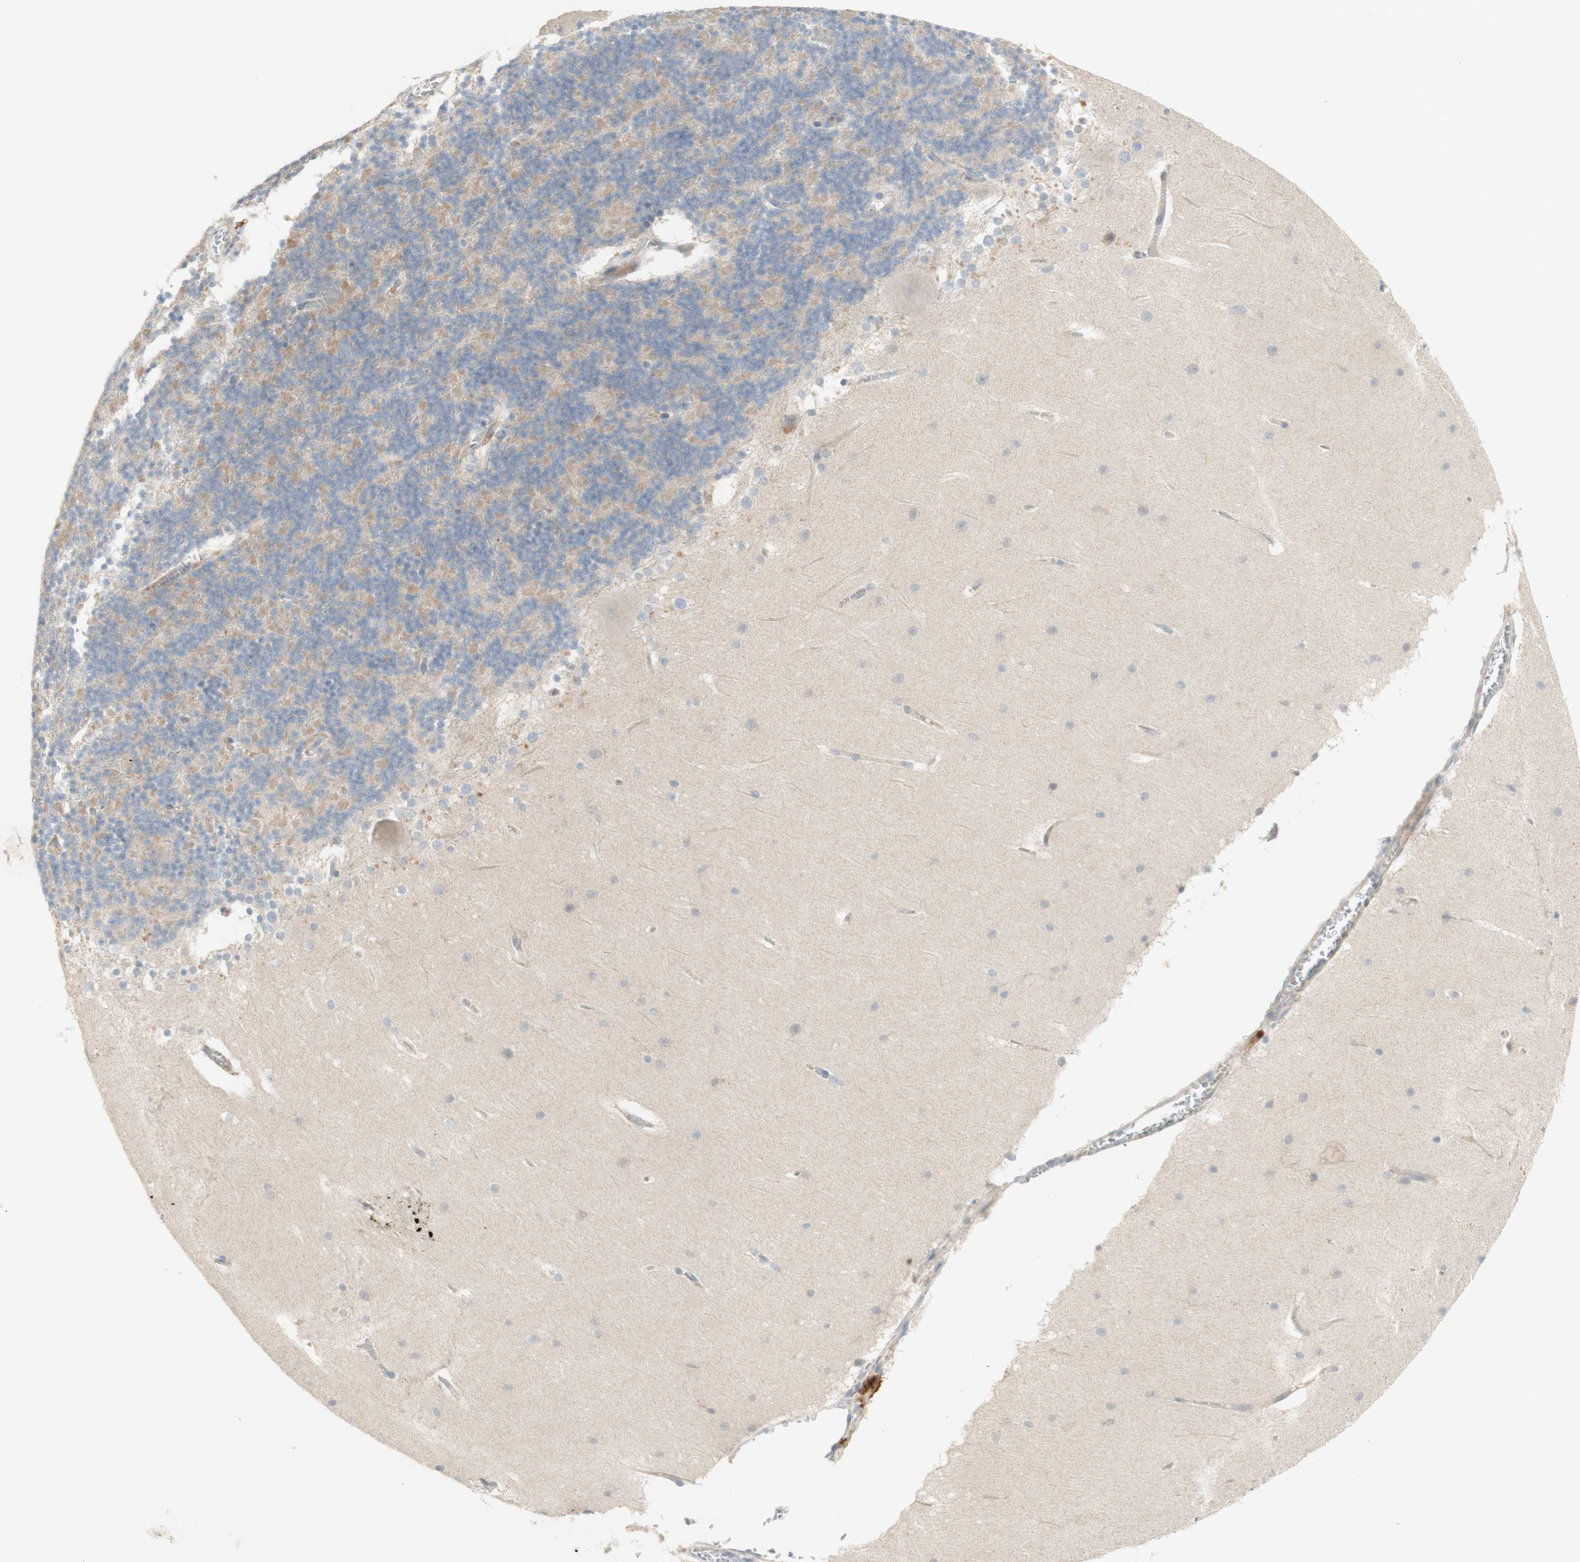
{"staining": {"intensity": "moderate", "quantity": "25%-75%", "location": "cytoplasmic/membranous"}, "tissue": "cerebellum", "cell_type": "Cells in granular layer", "image_type": "normal", "snomed": [{"axis": "morphology", "description": "Normal tissue, NOS"}, {"axis": "topography", "description": "Cerebellum"}], "caption": "Cerebellum stained with immunohistochemistry shows moderate cytoplasmic/membranous staining in about 25%-75% of cells in granular layer.", "gene": "PTGER4", "patient": {"sex": "female", "age": 19}}